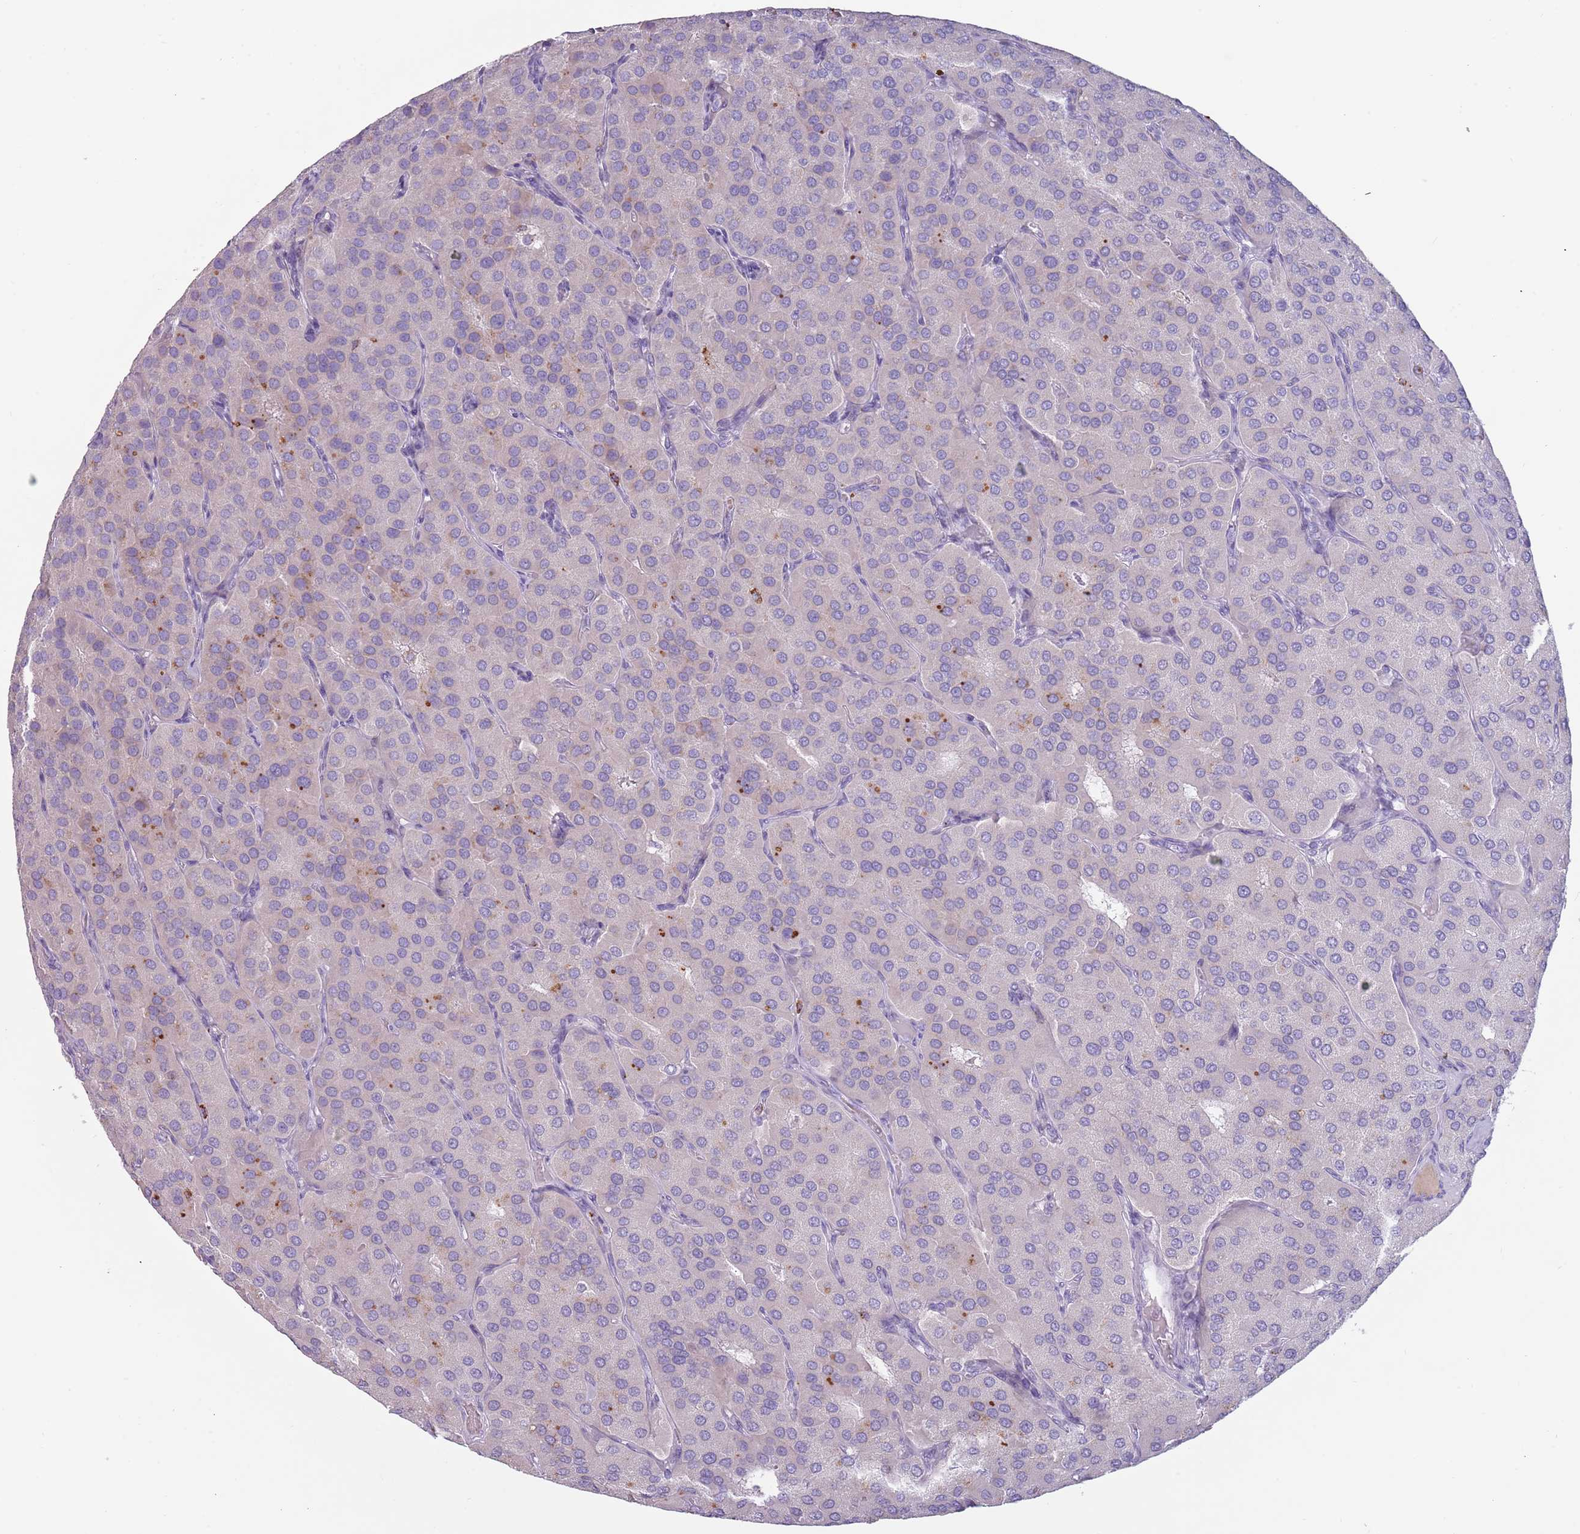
{"staining": {"intensity": "negative", "quantity": "none", "location": "none"}, "tissue": "parathyroid gland", "cell_type": "Glandular cells", "image_type": "normal", "snomed": [{"axis": "morphology", "description": "Normal tissue, NOS"}, {"axis": "morphology", "description": "Adenoma, NOS"}, {"axis": "topography", "description": "Parathyroid gland"}], "caption": "There is no significant expression in glandular cells of parathyroid gland. (DAB (3,3'-diaminobenzidine) immunohistochemistry with hematoxylin counter stain).", "gene": "NWD2", "patient": {"sex": "female", "age": 86}}